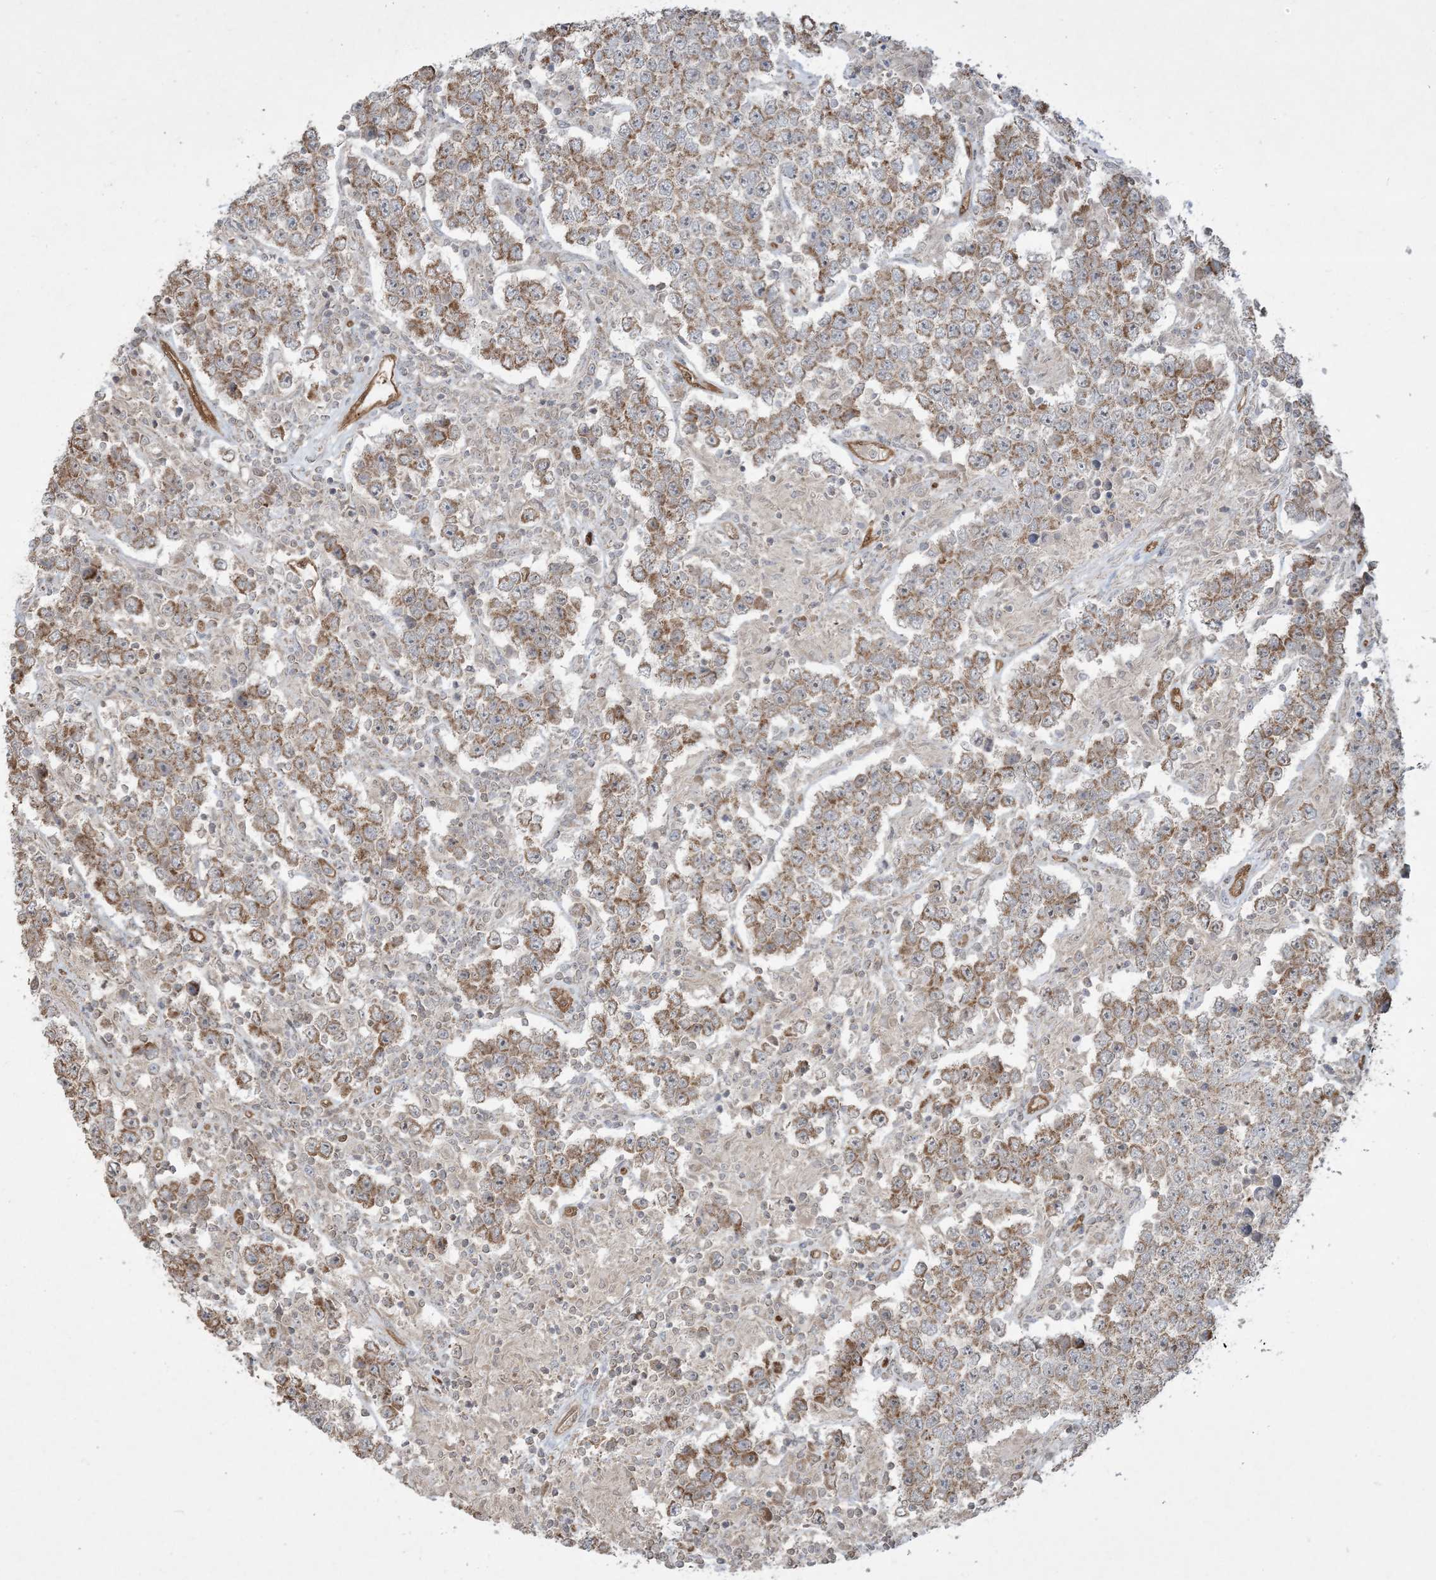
{"staining": {"intensity": "moderate", "quantity": ">75%", "location": "cytoplasmic/membranous"}, "tissue": "testis cancer", "cell_type": "Tumor cells", "image_type": "cancer", "snomed": [{"axis": "morphology", "description": "Normal tissue, NOS"}, {"axis": "morphology", "description": "Urothelial carcinoma, High grade"}, {"axis": "morphology", "description": "Seminoma, NOS"}, {"axis": "morphology", "description": "Carcinoma, Embryonal, NOS"}, {"axis": "topography", "description": "Urinary bladder"}, {"axis": "topography", "description": "Testis"}], "caption": "Brown immunohistochemical staining in human seminoma (testis) exhibits moderate cytoplasmic/membranous staining in approximately >75% of tumor cells. (DAB (3,3'-diaminobenzidine) = brown stain, brightfield microscopy at high magnification).", "gene": "PPM1F", "patient": {"sex": "male", "age": 41}}